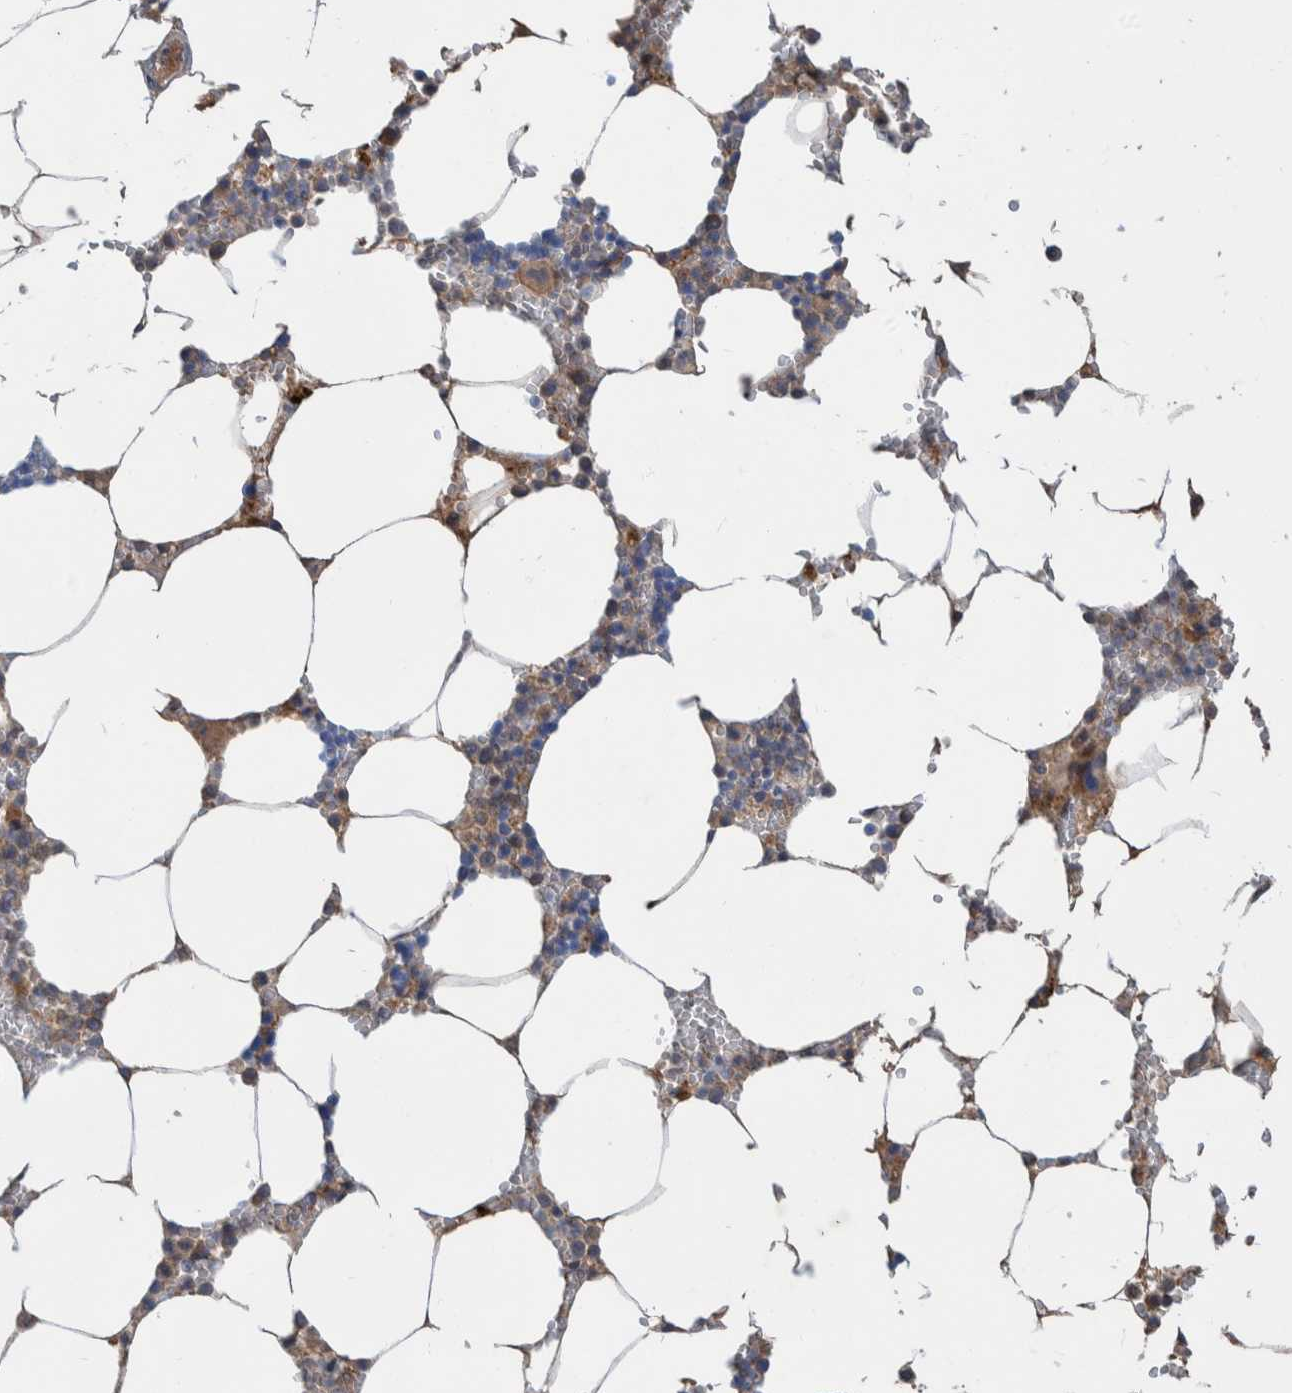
{"staining": {"intensity": "moderate", "quantity": "<25%", "location": "cytoplasmic/membranous"}, "tissue": "bone marrow", "cell_type": "Hematopoietic cells", "image_type": "normal", "snomed": [{"axis": "morphology", "description": "Normal tissue, NOS"}, {"axis": "topography", "description": "Bone marrow"}], "caption": "Unremarkable bone marrow demonstrates moderate cytoplasmic/membranous positivity in about <25% of hematopoietic cells (Stains: DAB (3,3'-diaminobenzidine) in brown, nuclei in blue, Microscopy: brightfield microscopy at high magnification)..", "gene": "PLPBP", "patient": {"sex": "male", "age": 70}}